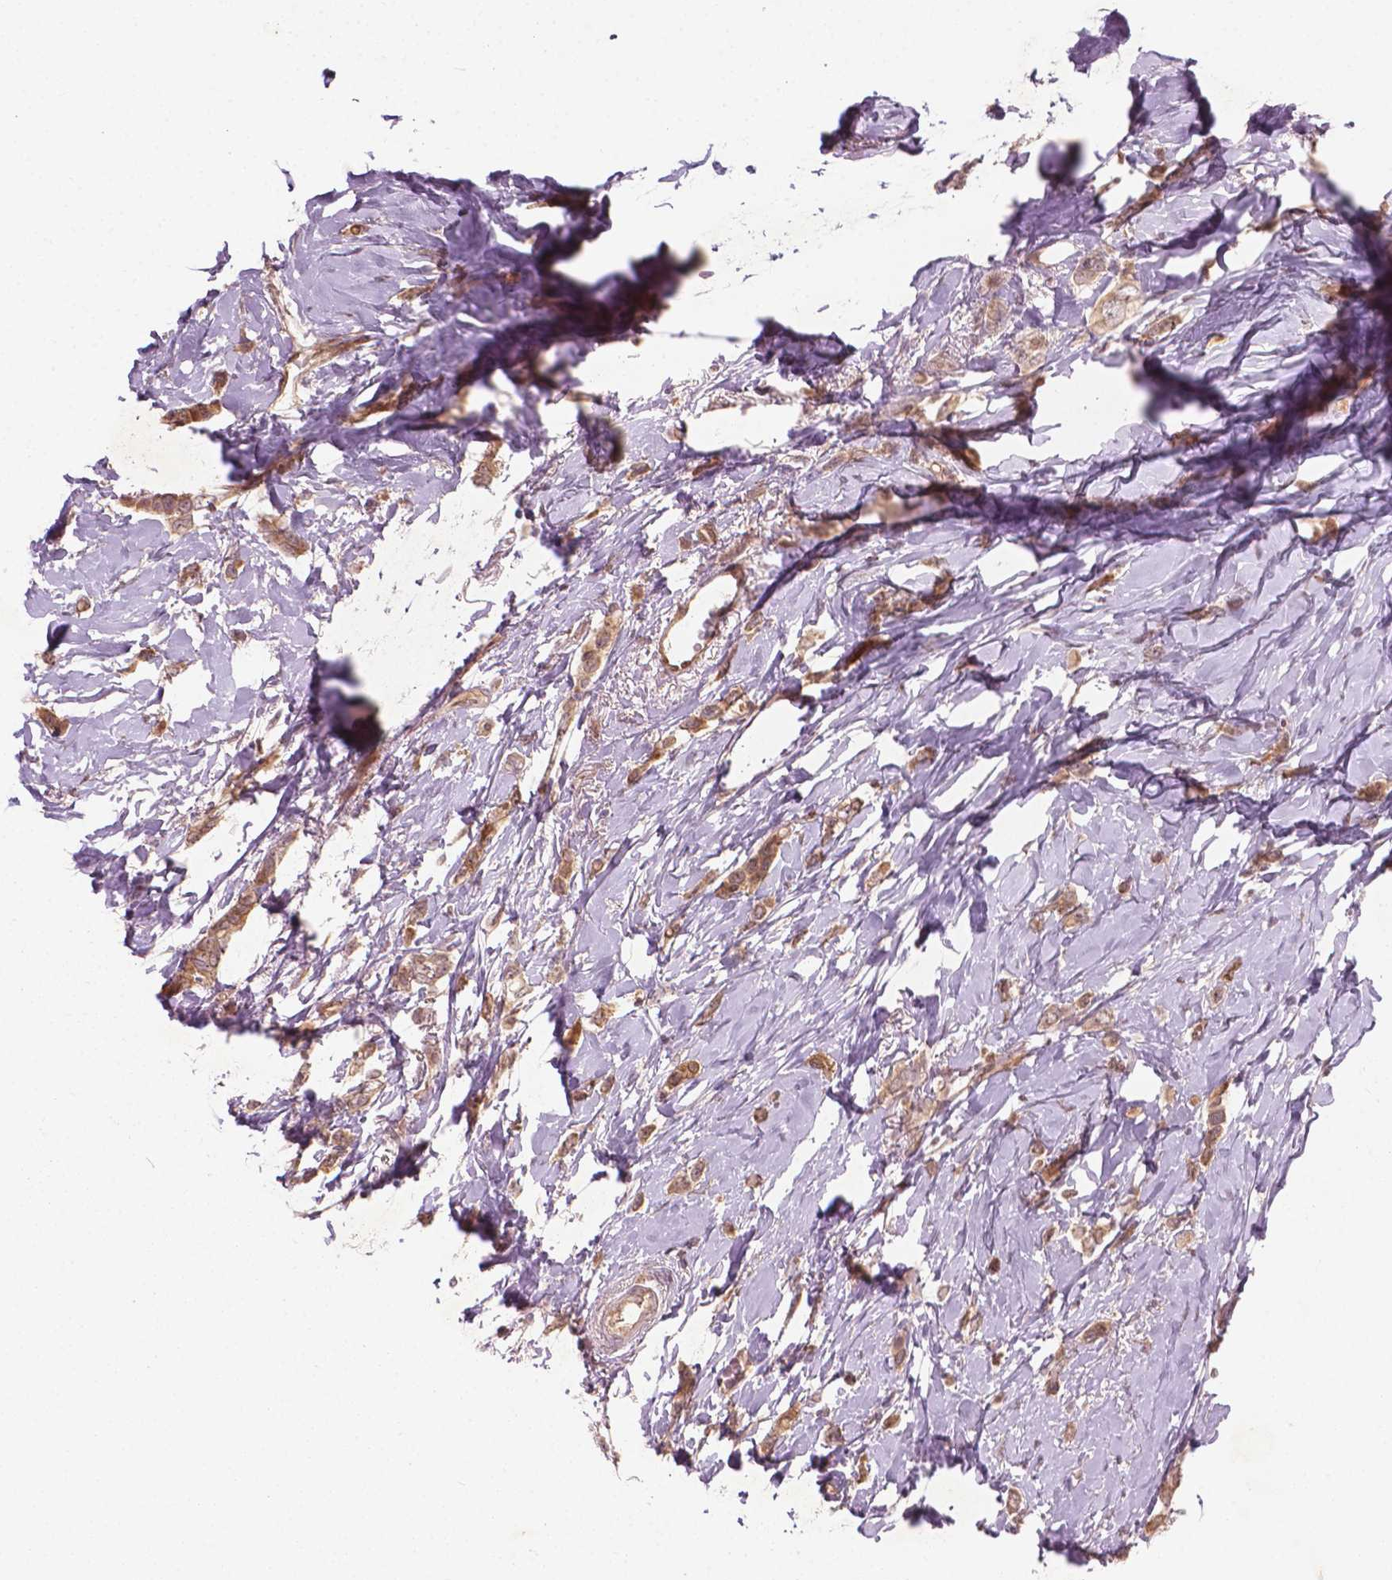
{"staining": {"intensity": "moderate", "quantity": ">75%", "location": "cytoplasmic/membranous,nuclear"}, "tissue": "breast cancer", "cell_type": "Tumor cells", "image_type": "cancer", "snomed": [{"axis": "morphology", "description": "Lobular carcinoma"}, {"axis": "topography", "description": "Breast"}], "caption": "Protein positivity by immunohistochemistry (IHC) exhibits moderate cytoplasmic/membranous and nuclear expression in approximately >75% of tumor cells in breast cancer. (Stains: DAB in brown, nuclei in blue, Microscopy: brightfield microscopy at high magnification).", "gene": "NFAT5", "patient": {"sex": "female", "age": 66}}